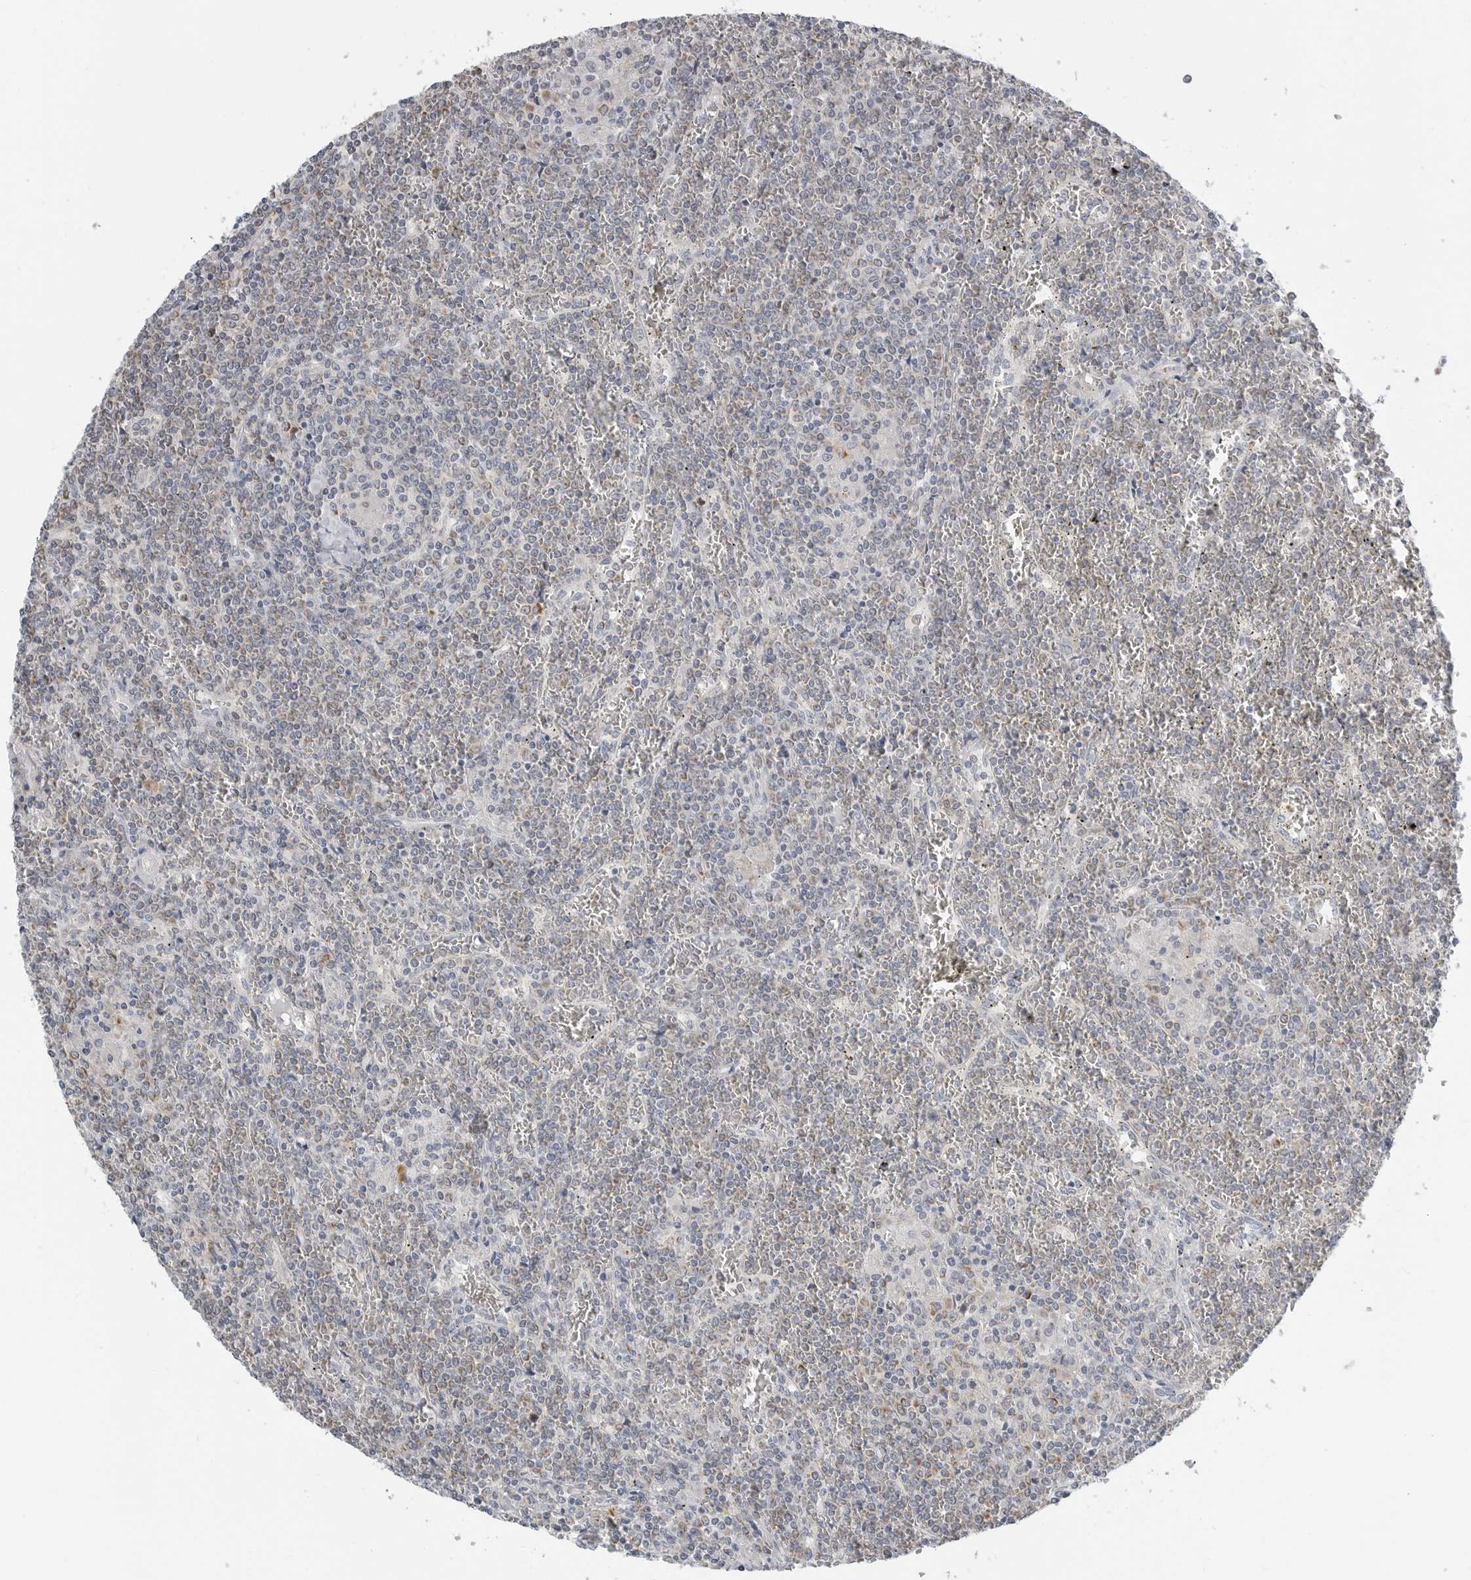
{"staining": {"intensity": "negative", "quantity": "none", "location": "none"}, "tissue": "lymphoma", "cell_type": "Tumor cells", "image_type": "cancer", "snomed": [{"axis": "morphology", "description": "Malignant lymphoma, non-Hodgkin's type, Low grade"}, {"axis": "topography", "description": "Spleen"}], "caption": "High power microscopy micrograph of an immunohistochemistry image of lymphoma, revealing no significant staining in tumor cells.", "gene": "IL12RB2", "patient": {"sex": "female", "age": 19}}